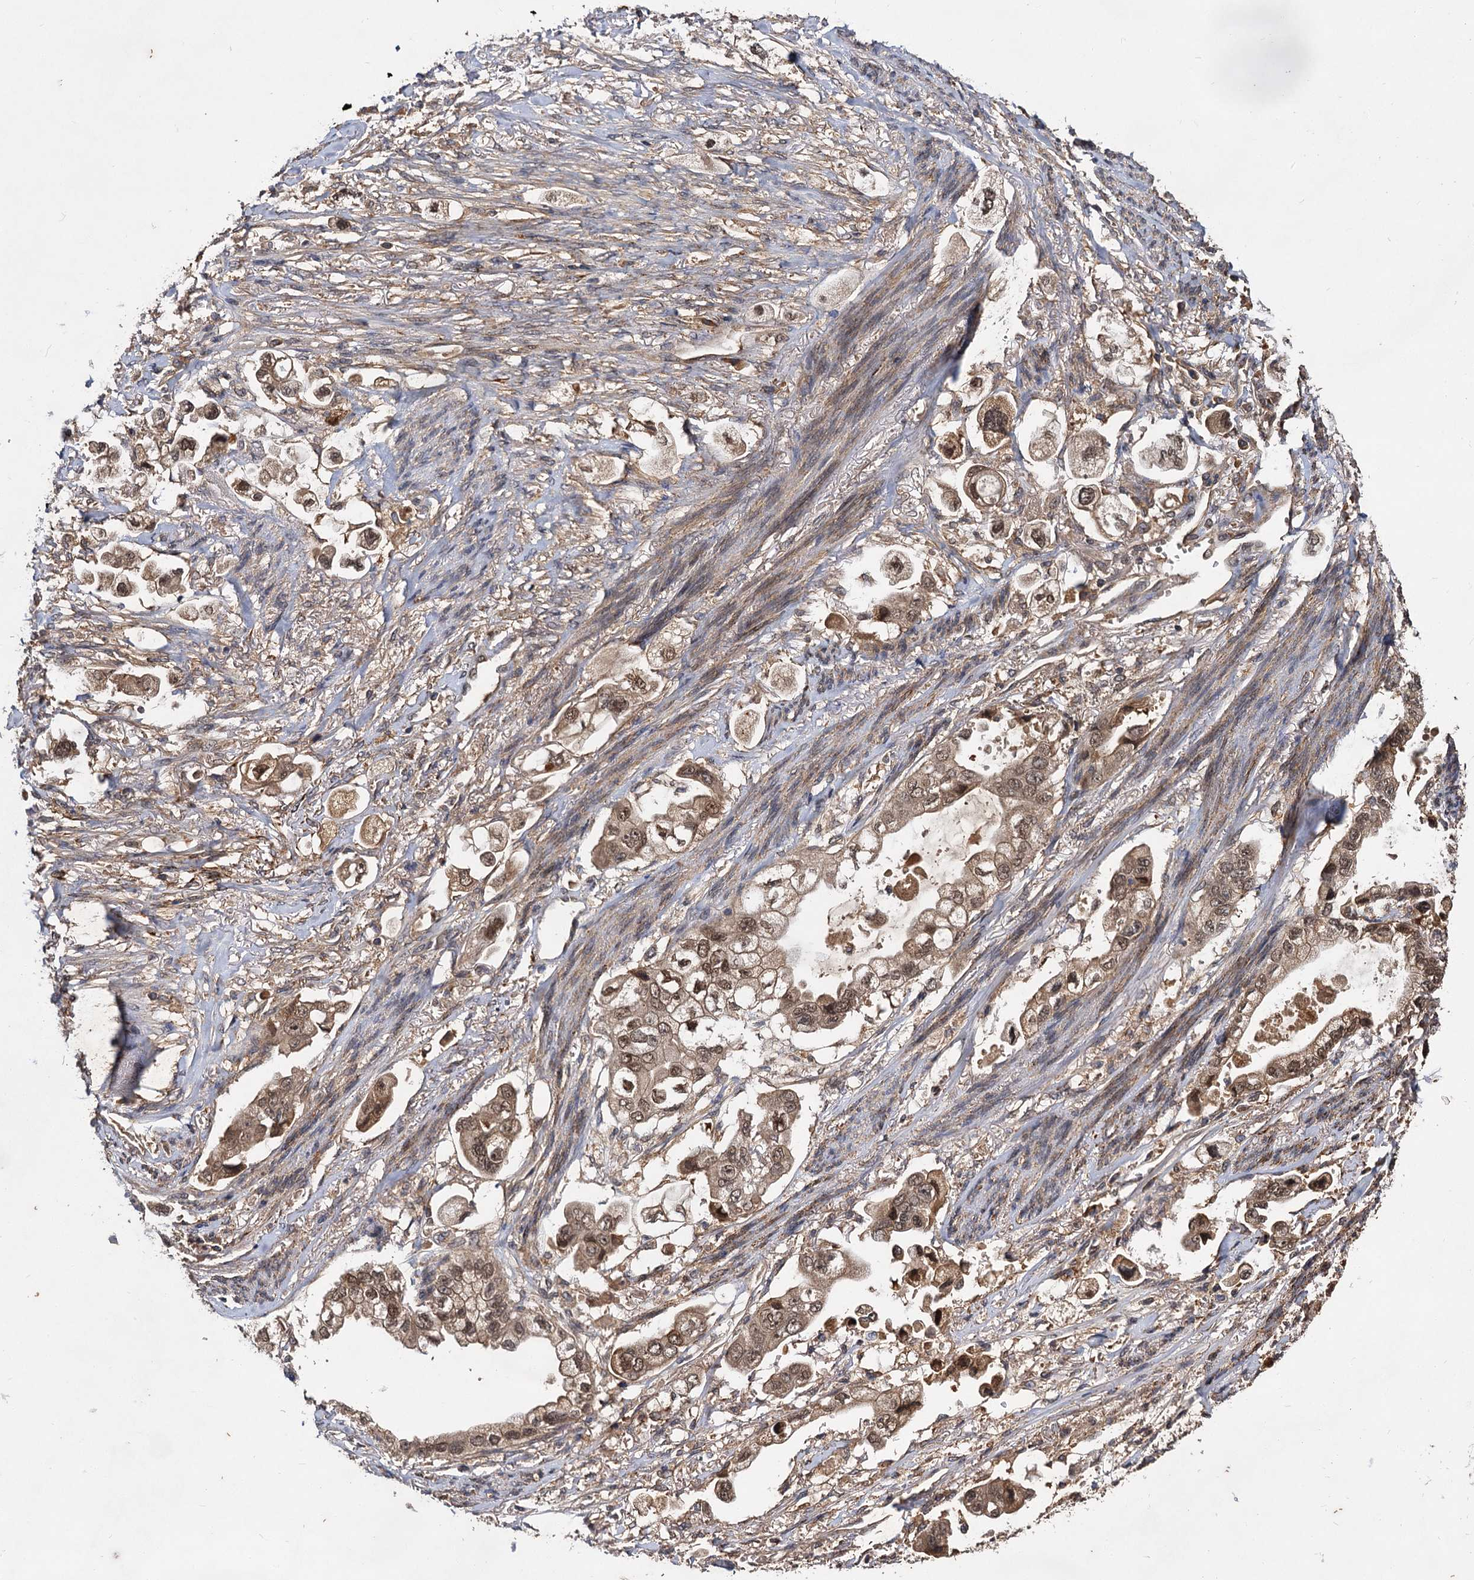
{"staining": {"intensity": "moderate", "quantity": ">75%", "location": "cytoplasmic/membranous,nuclear"}, "tissue": "stomach cancer", "cell_type": "Tumor cells", "image_type": "cancer", "snomed": [{"axis": "morphology", "description": "Adenocarcinoma, NOS"}, {"axis": "topography", "description": "Stomach"}], "caption": "Immunohistochemistry (DAB (3,3'-diaminobenzidine)) staining of stomach adenocarcinoma shows moderate cytoplasmic/membranous and nuclear protein staining in approximately >75% of tumor cells.", "gene": "MBD6", "patient": {"sex": "male", "age": 62}}